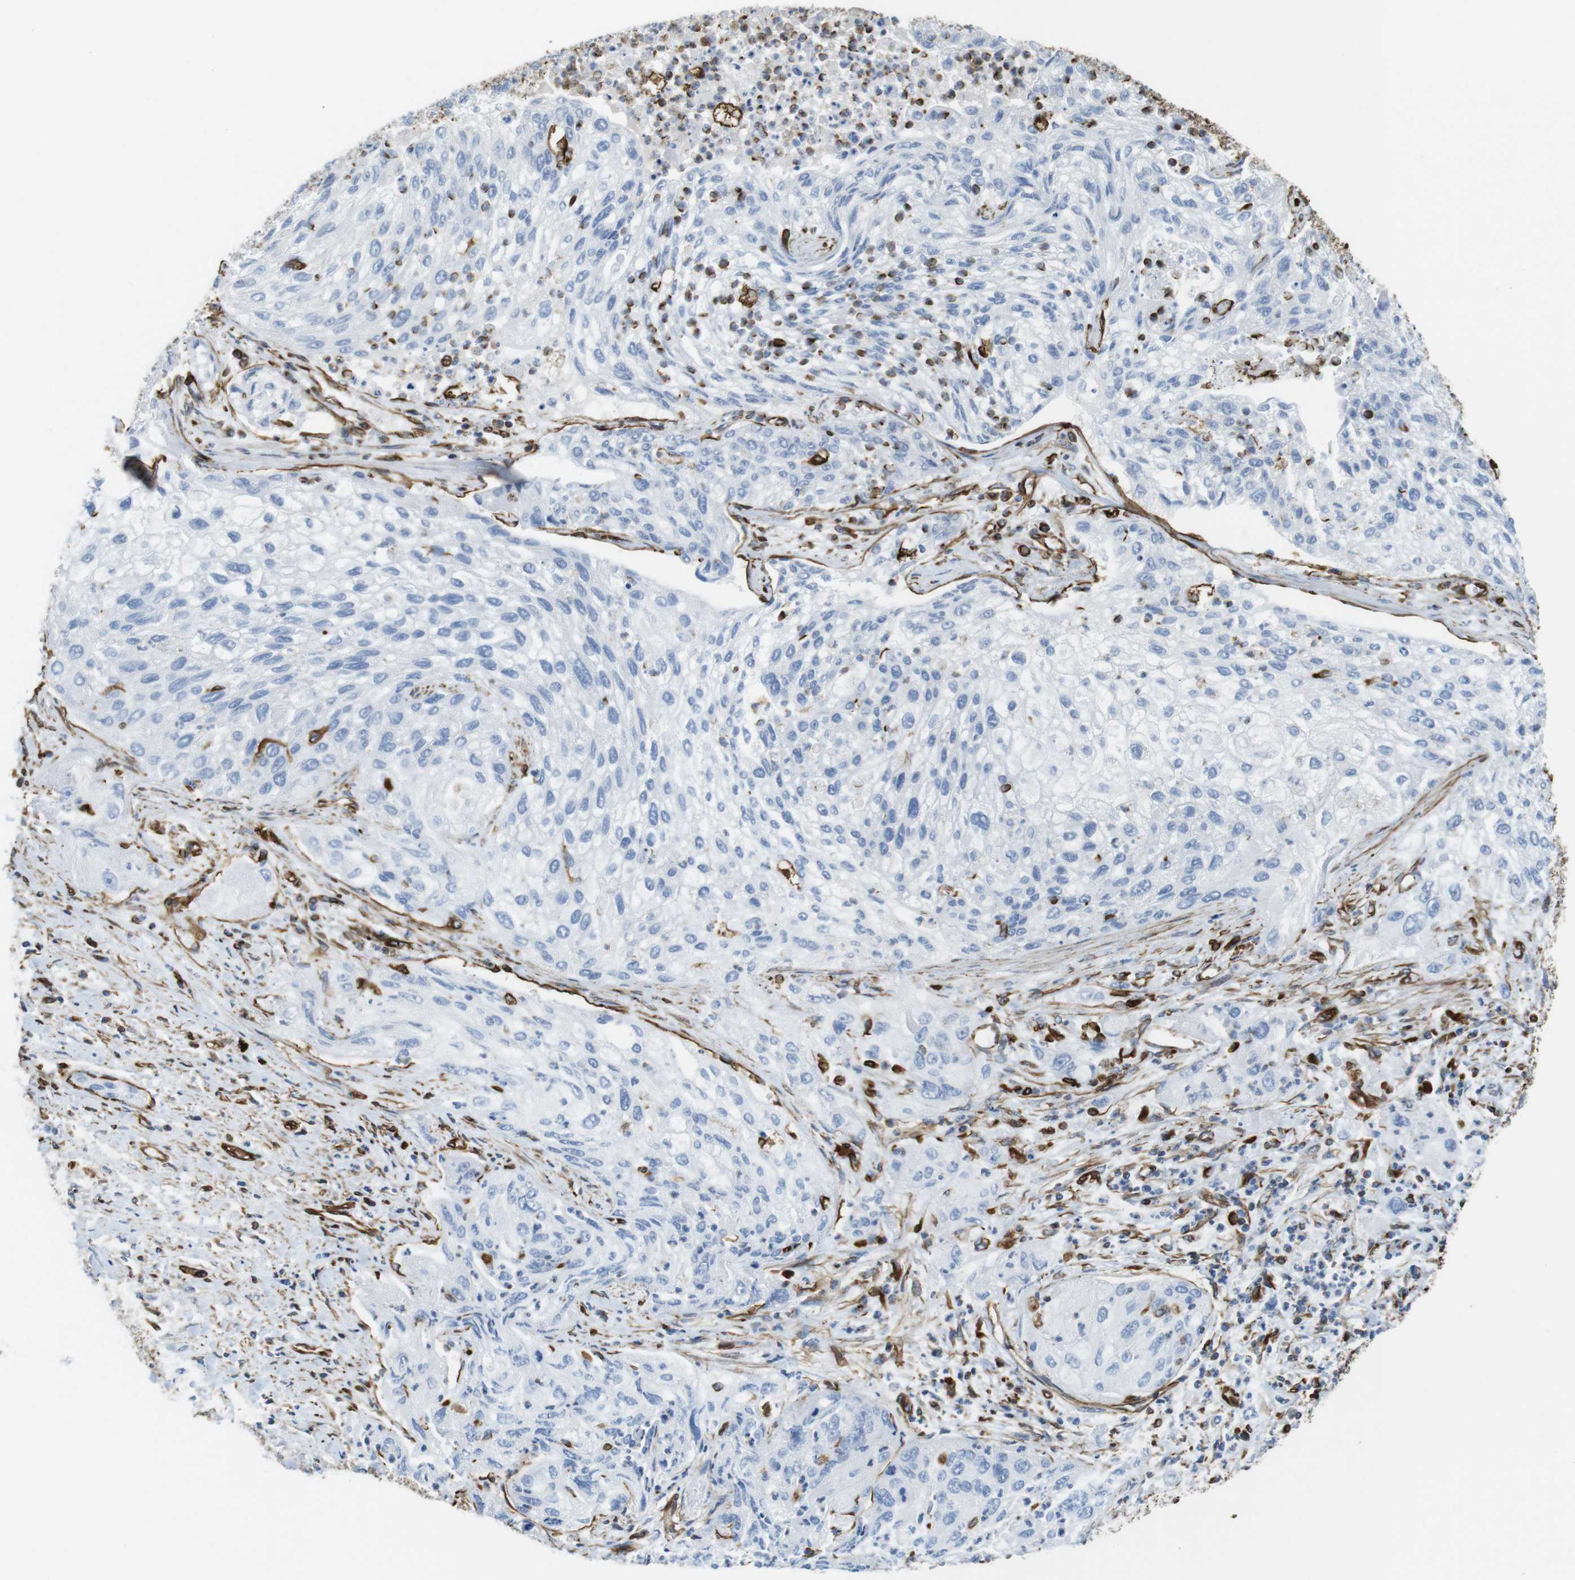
{"staining": {"intensity": "negative", "quantity": "none", "location": "none"}, "tissue": "lung cancer", "cell_type": "Tumor cells", "image_type": "cancer", "snomed": [{"axis": "morphology", "description": "Inflammation, NOS"}, {"axis": "morphology", "description": "Squamous cell carcinoma, NOS"}, {"axis": "topography", "description": "Lymph node"}, {"axis": "topography", "description": "Soft tissue"}, {"axis": "topography", "description": "Lung"}], "caption": "Human squamous cell carcinoma (lung) stained for a protein using IHC displays no positivity in tumor cells.", "gene": "RALGPS1", "patient": {"sex": "male", "age": 66}}